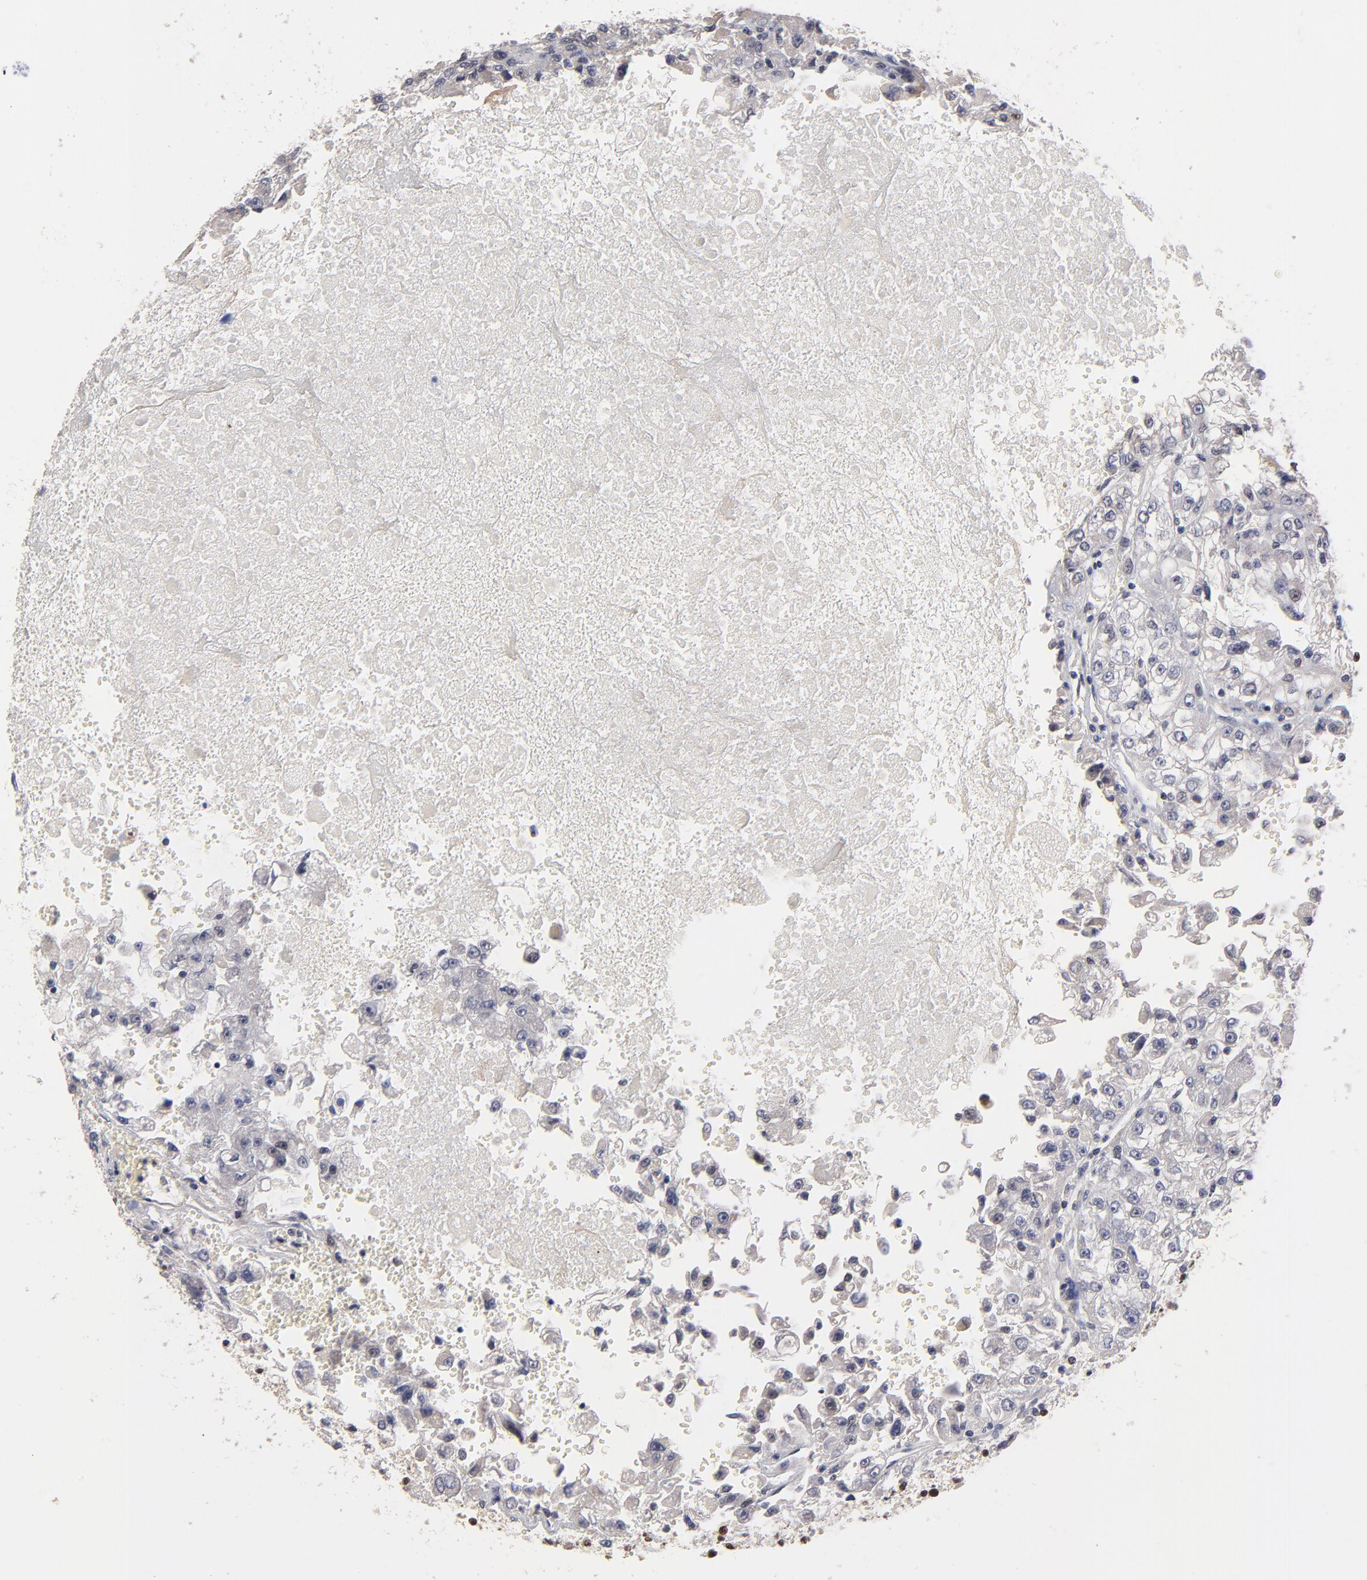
{"staining": {"intensity": "moderate", "quantity": "25%-75%", "location": "nuclear"}, "tissue": "renal cancer", "cell_type": "Tumor cells", "image_type": "cancer", "snomed": [{"axis": "morphology", "description": "Adenocarcinoma, NOS"}, {"axis": "topography", "description": "Kidney"}], "caption": "There is medium levels of moderate nuclear expression in tumor cells of renal cancer (adenocarcinoma), as demonstrated by immunohistochemical staining (brown color).", "gene": "DSN1", "patient": {"sex": "female", "age": 83}}